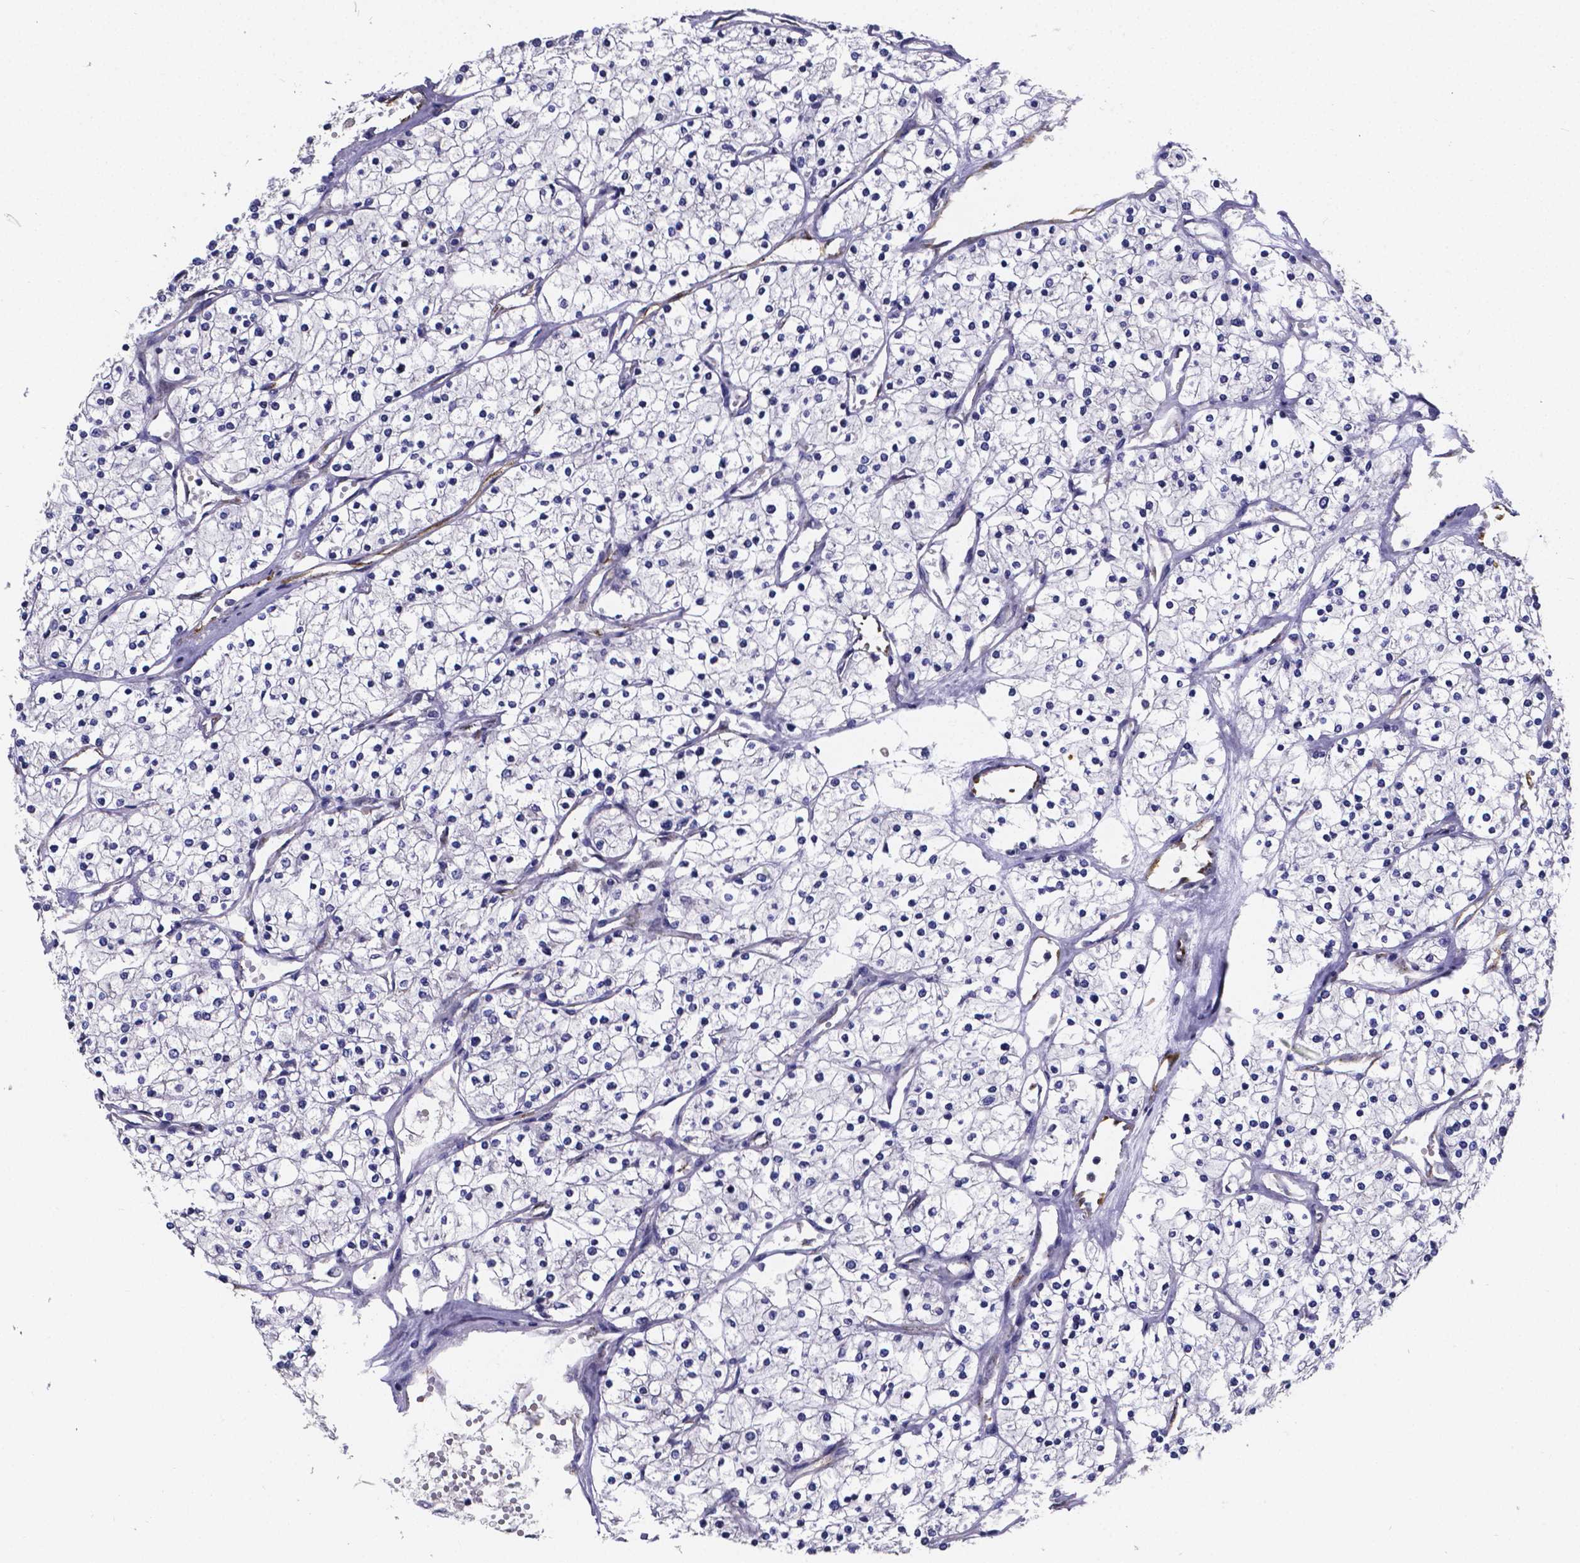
{"staining": {"intensity": "negative", "quantity": "none", "location": "none"}, "tissue": "renal cancer", "cell_type": "Tumor cells", "image_type": "cancer", "snomed": [{"axis": "morphology", "description": "Adenocarcinoma, NOS"}, {"axis": "topography", "description": "Kidney"}], "caption": "Renal adenocarcinoma stained for a protein using immunohistochemistry (IHC) displays no staining tumor cells.", "gene": "SFRP4", "patient": {"sex": "male", "age": 80}}